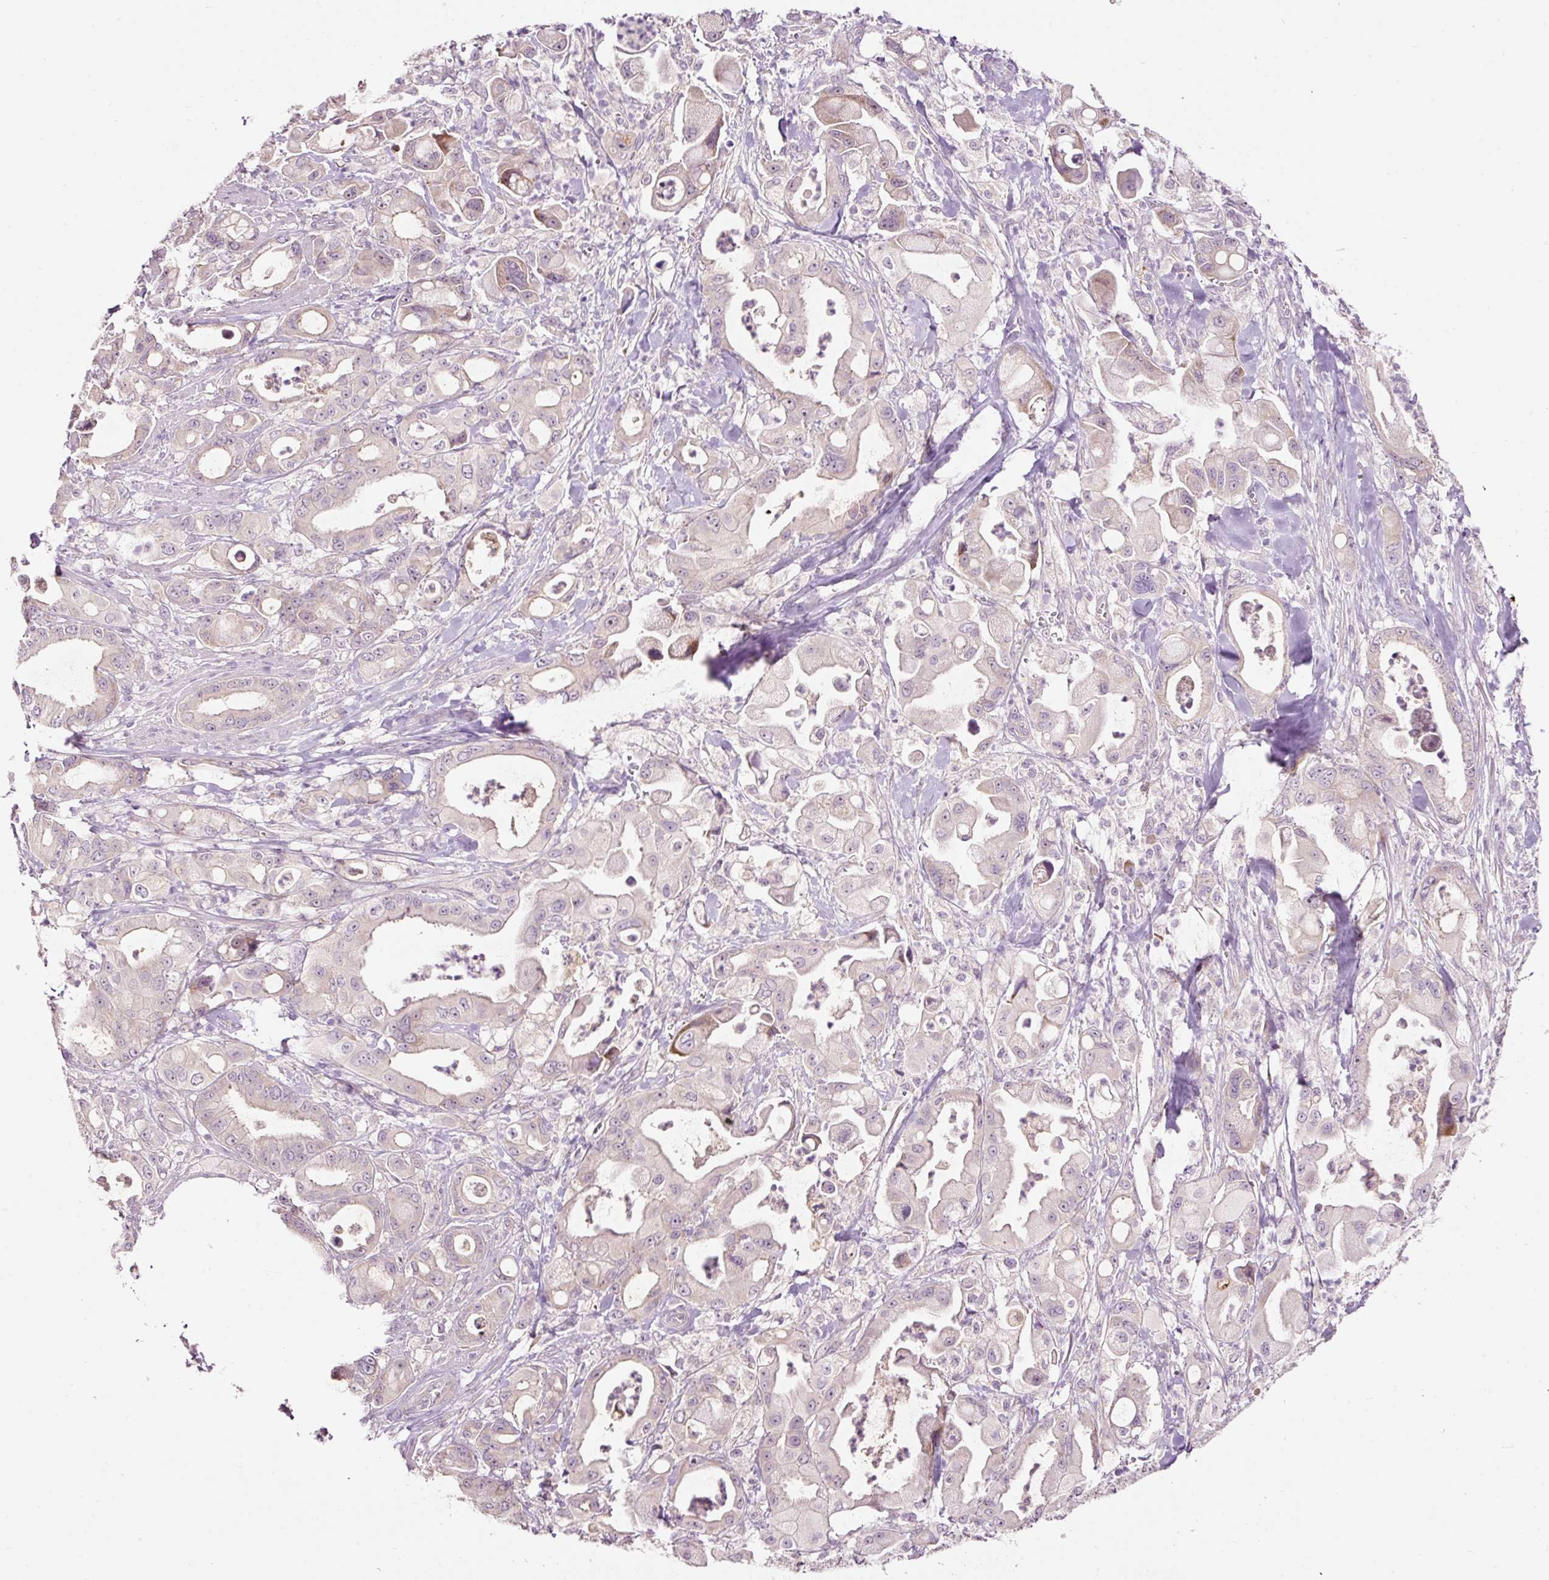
{"staining": {"intensity": "weak", "quantity": "<25%", "location": "cytoplasmic/membranous"}, "tissue": "pancreatic cancer", "cell_type": "Tumor cells", "image_type": "cancer", "snomed": [{"axis": "morphology", "description": "Adenocarcinoma, NOS"}, {"axis": "topography", "description": "Pancreas"}], "caption": "This is a photomicrograph of immunohistochemistry (IHC) staining of pancreatic adenocarcinoma, which shows no expression in tumor cells.", "gene": "RSPO2", "patient": {"sex": "male", "age": 68}}